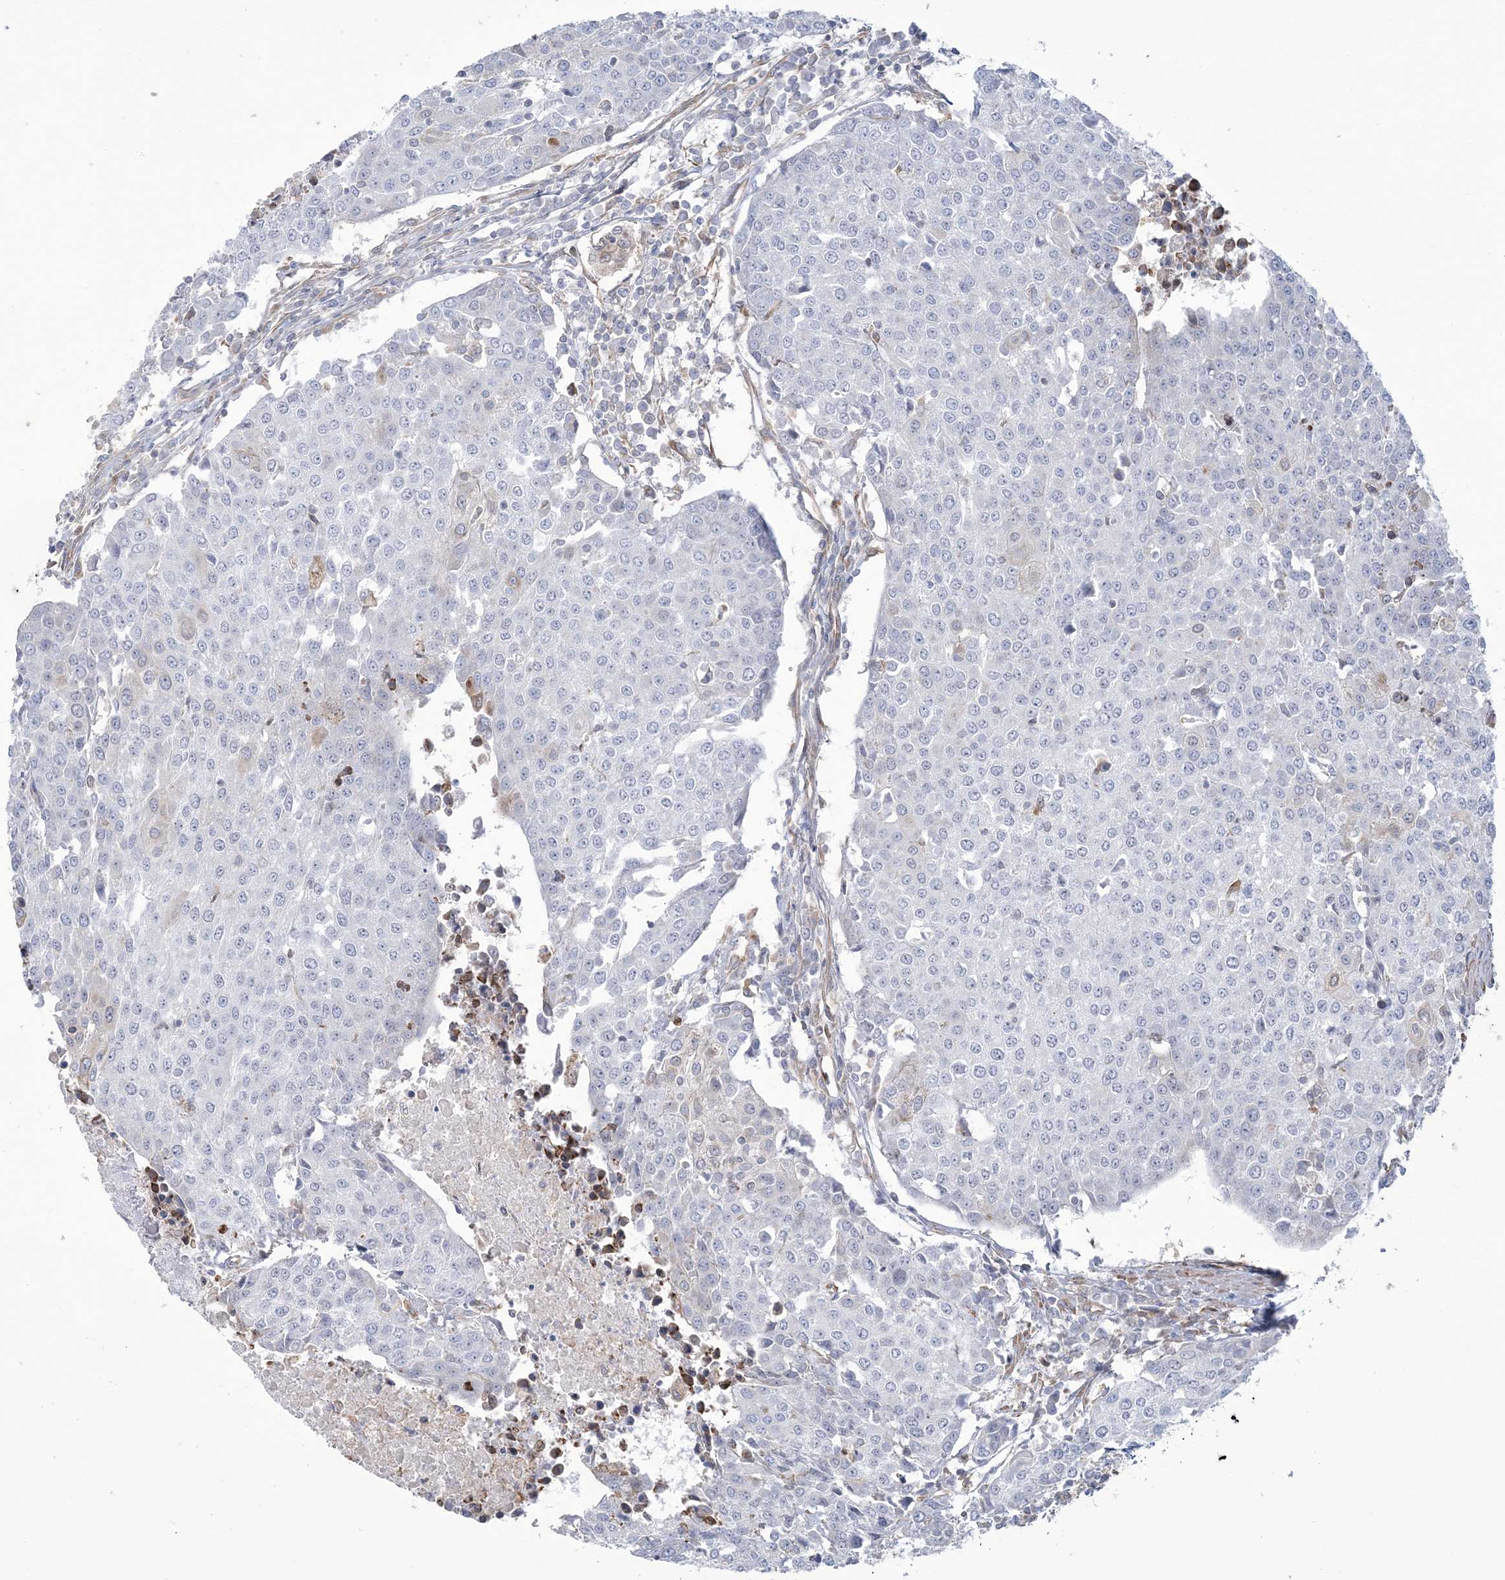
{"staining": {"intensity": "negative", "quantity": "none", "location": "none"}, "tissue": "urothelial cancer", "cell_type": "Tumor cells", "image_type": "cancer", "snomed": [{"axis": "morphology", "description": "Urothelial carcinoma, High grade"}, {"axis": "topography", "description": "Urinary bladder"}], "caption": "Immunohistochemical staining of human urothelial cancer exhibits no significant staining in tumor cells.", "gene": "ZNF821", "patient": {"sex": "female", "age": 85}}